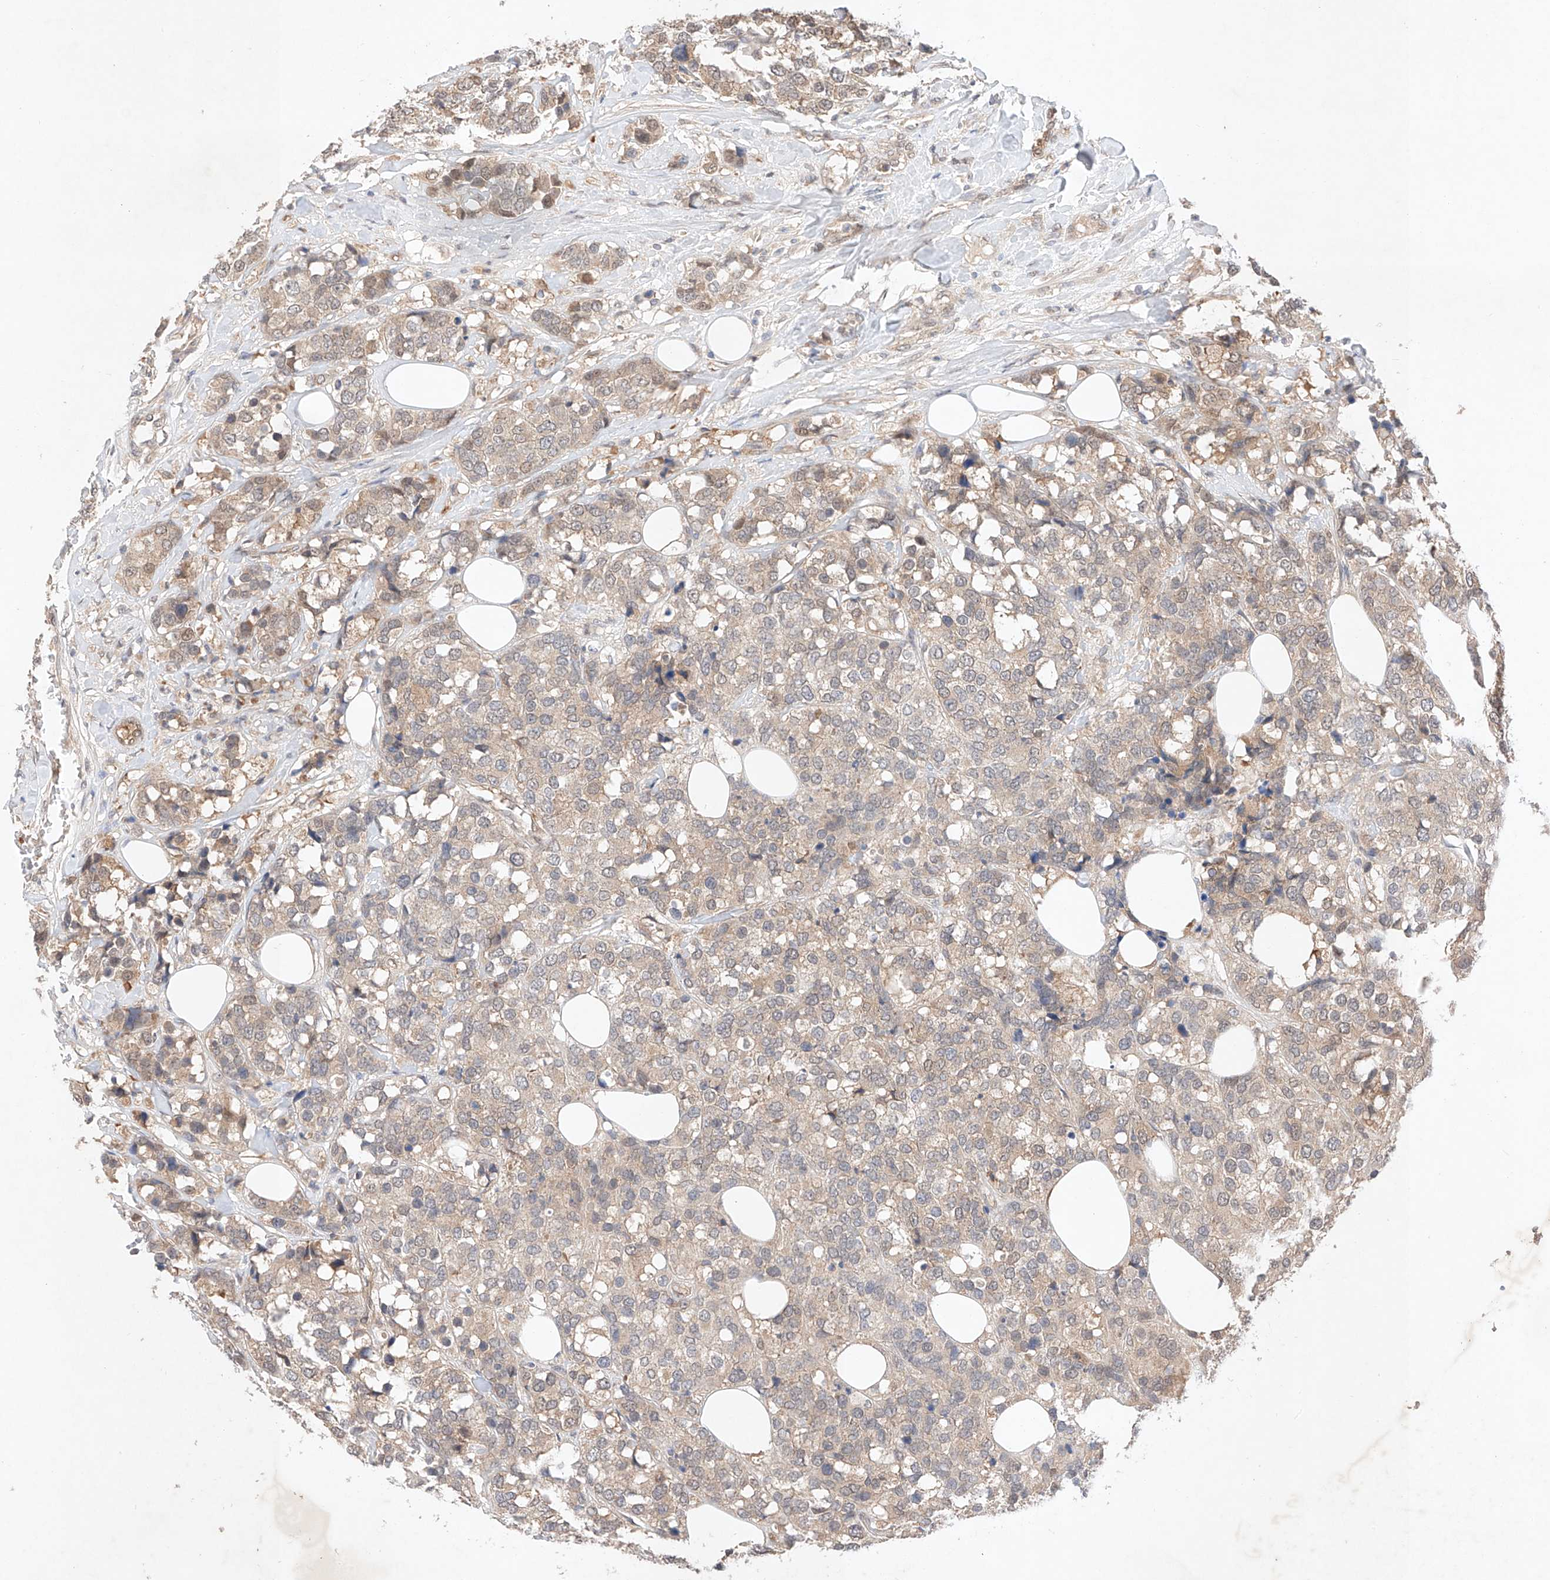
{"staining": {"intensity": "weak", "quantity": "25%-75%", "location": "cytoplasmic/membranous"}, "tissue": "breast cancer", "cell_type": "Tumor cells", "image_type": "cancer", "snomed": [{"axis": "morphology", "description": "Lobular carcinoma"}, {"axis": "topography", "description": "Breast"}], "caption": "Breast cancer (lobular carcinoma) tissue exhibits weak cytoplasmic/membranous positivity in about 25%-75% of tumor cells", "gene": "ZNF124", "patient": {"sex": "female", "age": 59}}